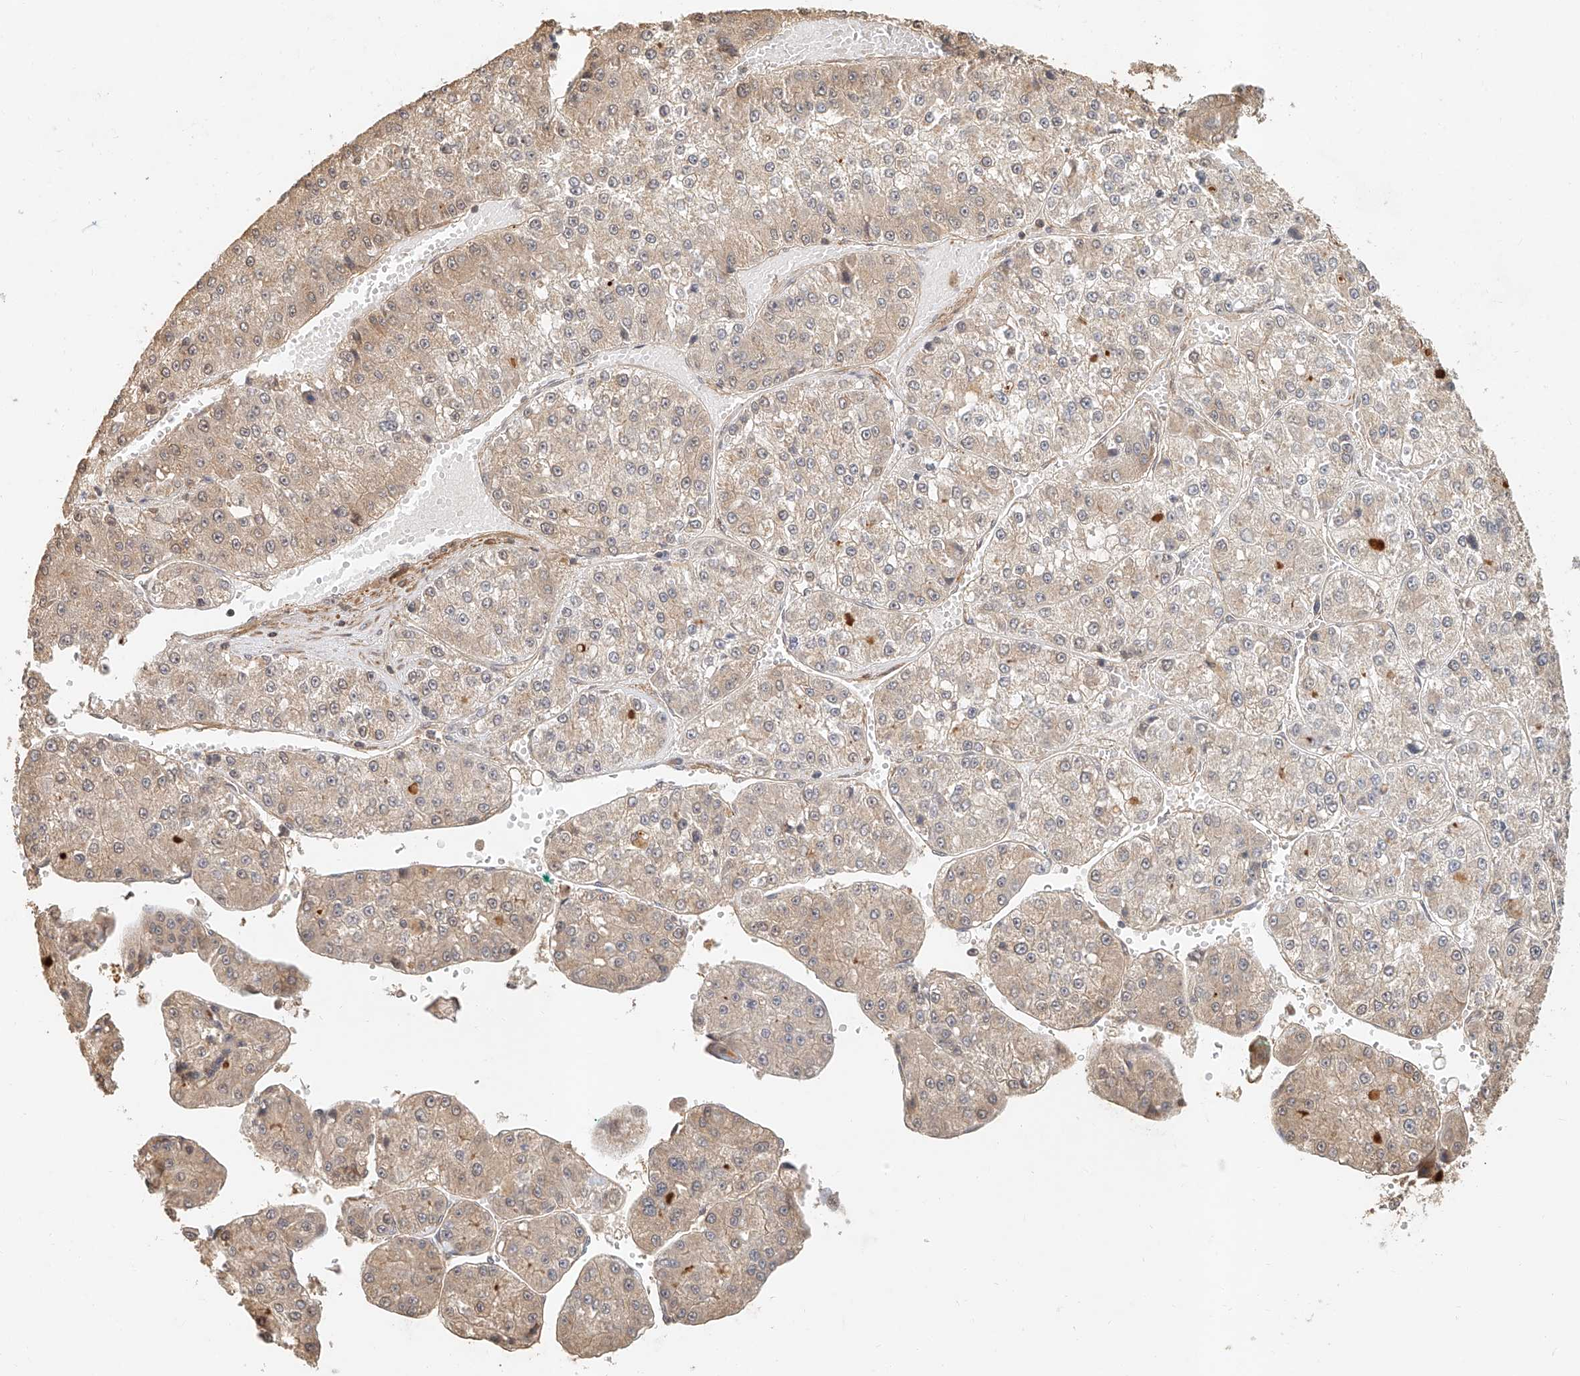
{"staining": {"intensity": "weak", "quantity": "25%-75%", "location": "cytoplasmic/membranous"}, "tissue": "liver cancer", "cell_type": "Tumor cells", "image_type": "cancer", "snomed": [{"axis": "morphology", "description": "Carcinoma, Hepatocellular, NOS"}, {"axis": "topography", "description": "Liver"}], "caption": "A brown stain highlights weak cytoplasmic/membranous expression of a protein in liver cancer tumor cells.", "gene": "NAP1L1", "patient": {"sex": "female", "age": 73}}